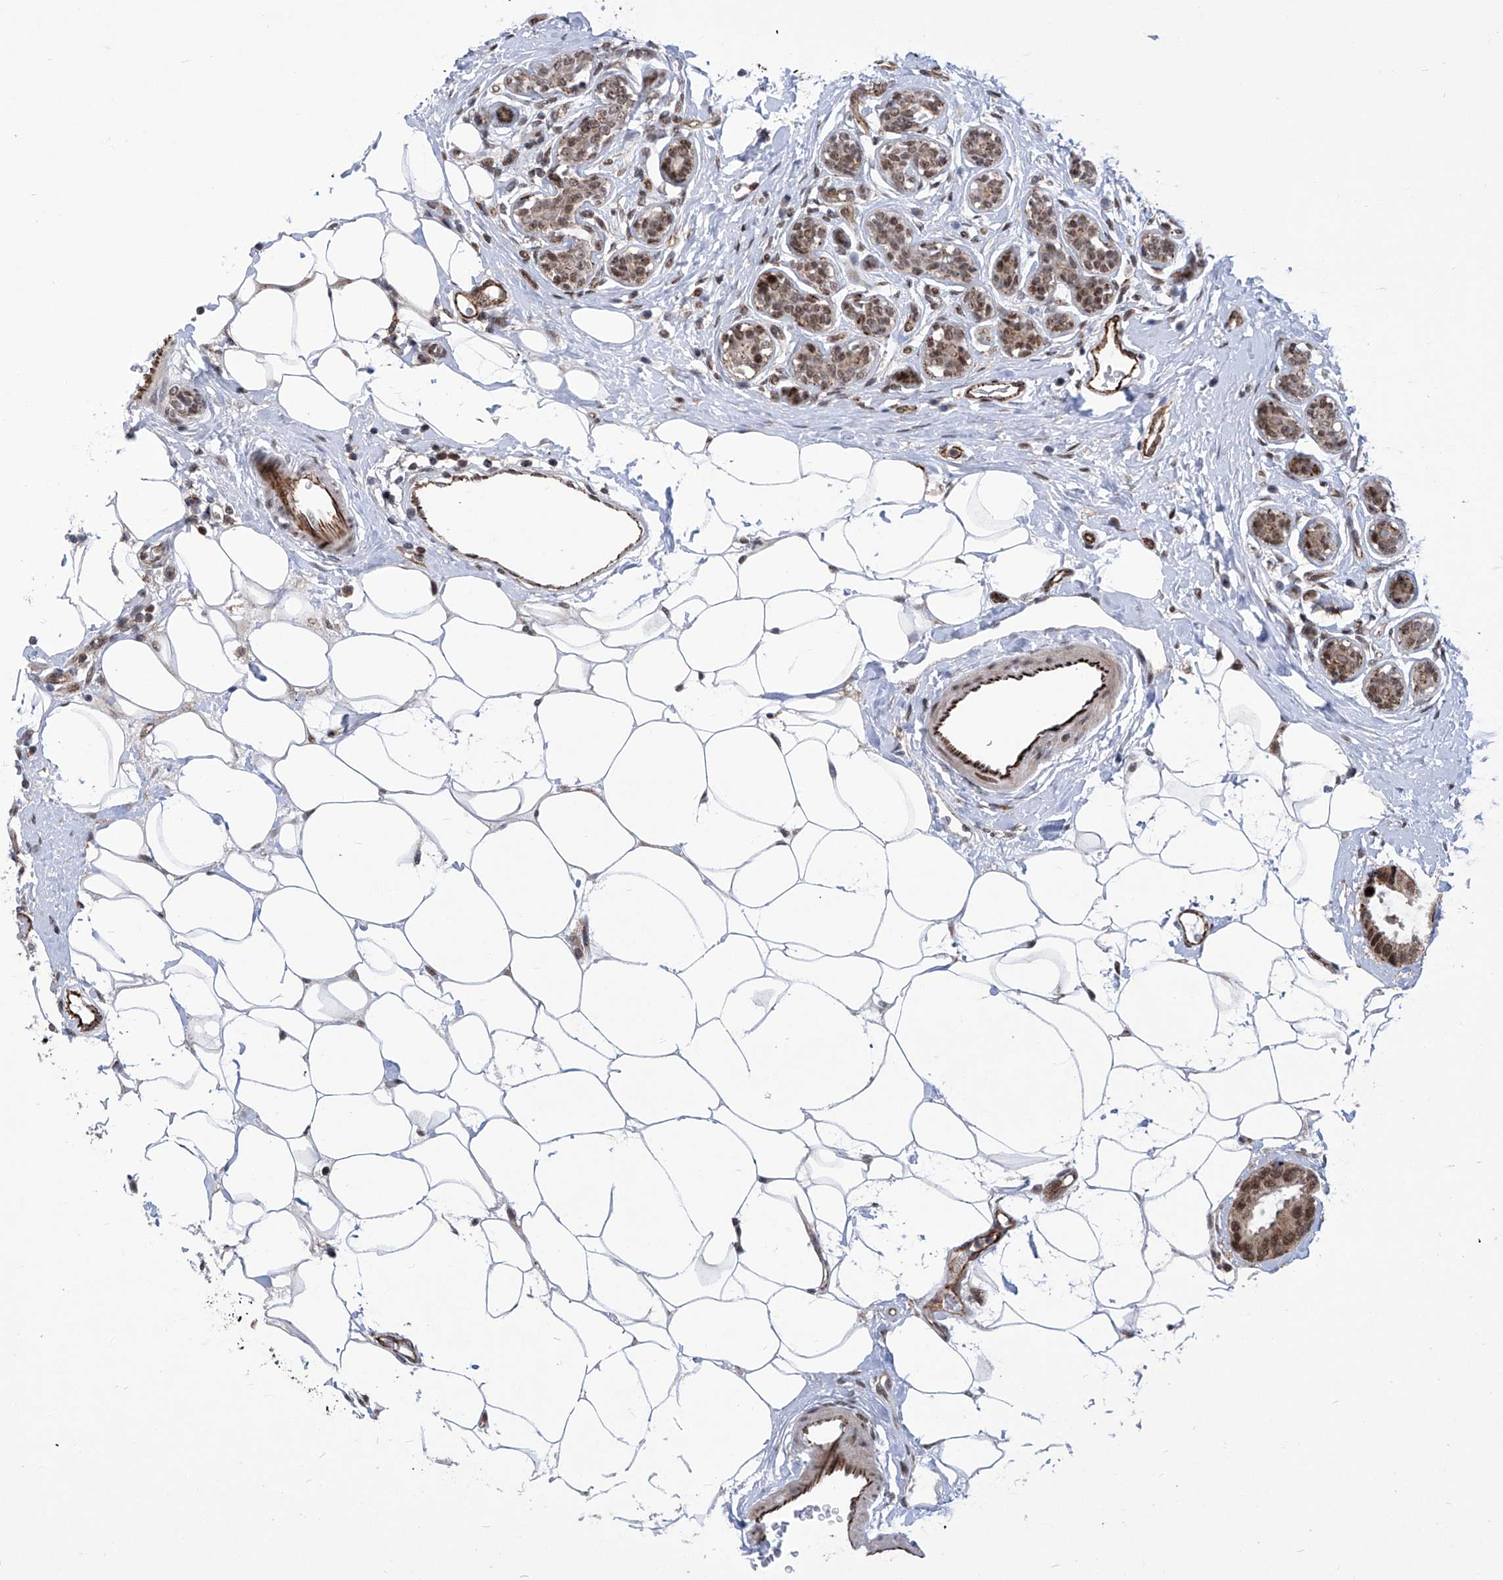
{"staining": {"intensity": "moderate", "quantity": ">75%", "location": "cytoplasmic/membranous,nuclear"}, "tissue": "breast cancer", "cell_type": "Tumor cells", "image_type": "cancer", "snomed": [{"axis": "morphology", "description": "Normal tissue, NOS"}, {"axis": "morphology", "description": "Duct carcinoma"}, {"axis": "topography", "description": "Breast"}], "caption": "Immunohistochemistry of breast cancer shows medium levels of moderate cytoplasmic/membranous and nuclear staining in approximately >75% of tumor cells. (DAB = brown stain, brightfield microscopy at high magnification).", "gene": "CEP290", "patient": {"sex": "female", "age": 39}}